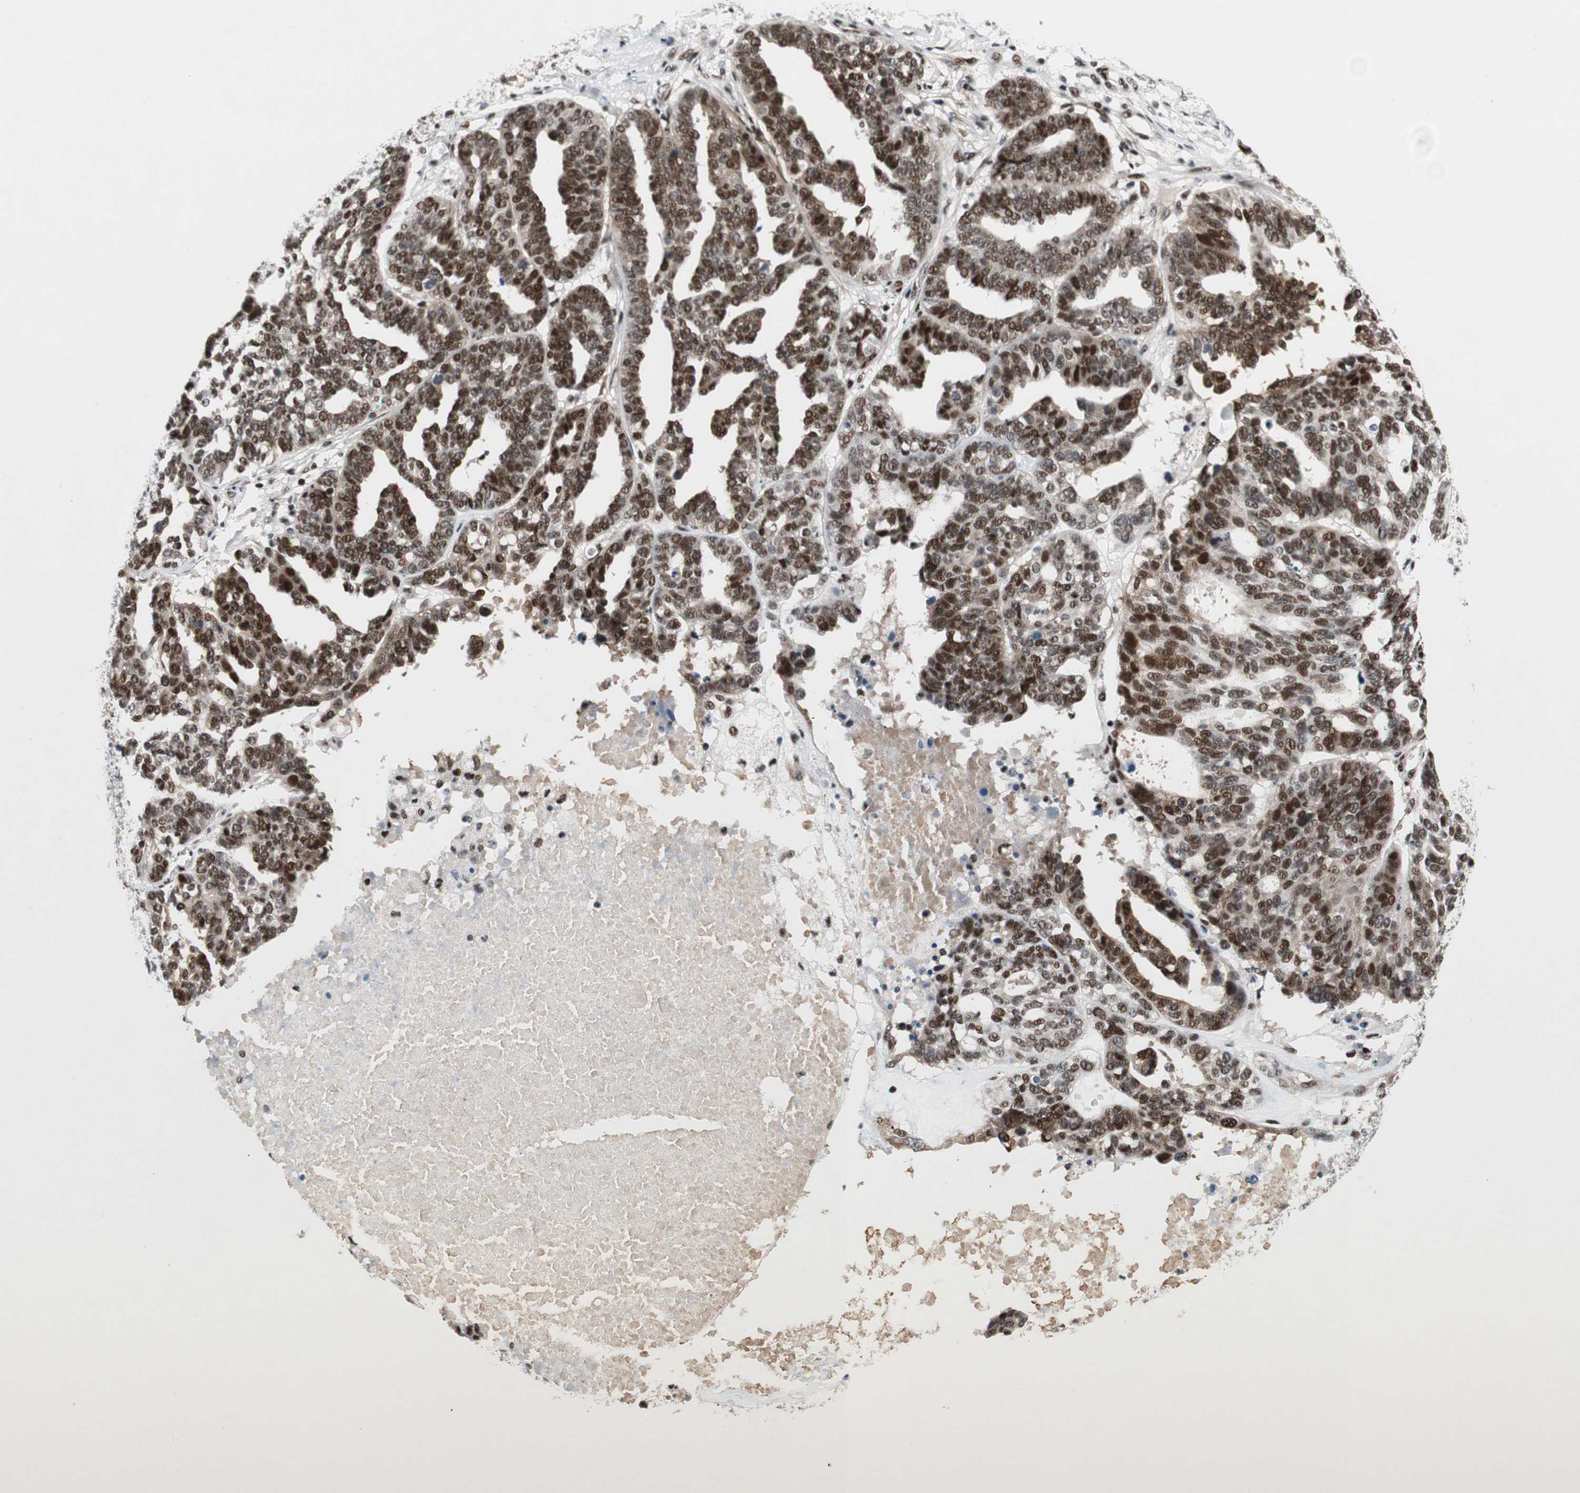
{"staining": {"intensity": "strong", "quantity": ">75%", "location": "nuclear"}, "tissue": "ovarian cancer", "cell_type": "Tumor cells", "image_type": "cancer", "snomed": [{"axis": "morphology", "description": "Cystadenocarcinoma, serous, NOS"}, {"axis": "topography", "description": "Ovary"}], "caption": "A brown stain labels strong nuclear positivity of a protein in human ovarian cancer (serous cystadenocarcinoma) tumor cells. Ihc stains the protein in brown and the nuclei are stained blue.", "gene": "FBXO44", "patient": {"sex": "female", "age": 59}}